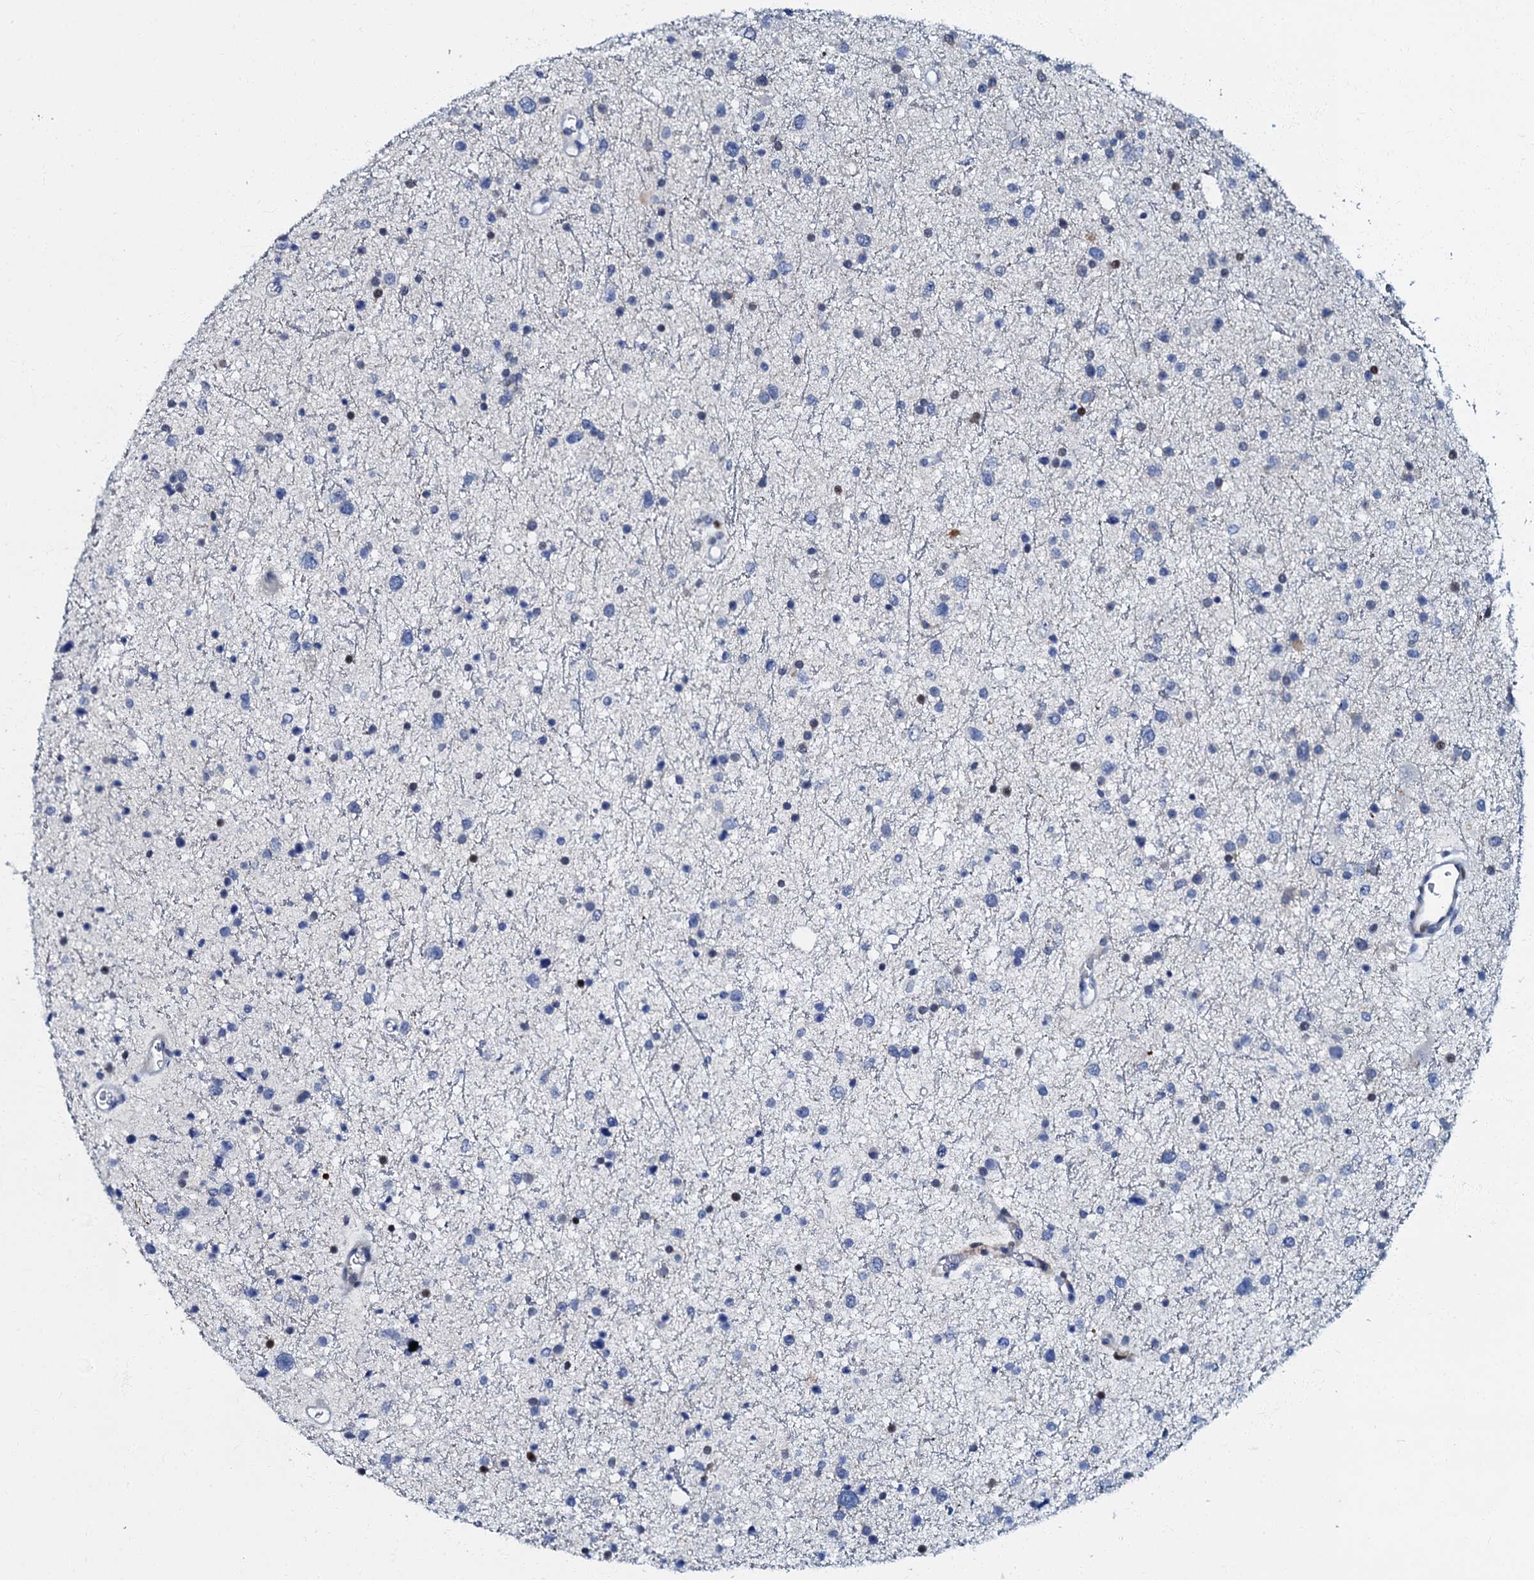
{"staining": {"intensity": "negative", "quantity": "none", "location": "none"}, "tissue": "glioma", "cell_type": "Tumor cells", "image_type": "cancer", "snomed": [{"axis": "morphology", "description": "Glioma, malignant, Low grade"}, {"axis": "topography", "description": "Brain"}], "caption": "A histopathology image of human malignant glioma (low-grade) is negative for staining in tumor cells. (IHC, brightfield microscopy, high magnification).", "gene": "MFSD5", "patient": {"sex": "female", "age": 37}}